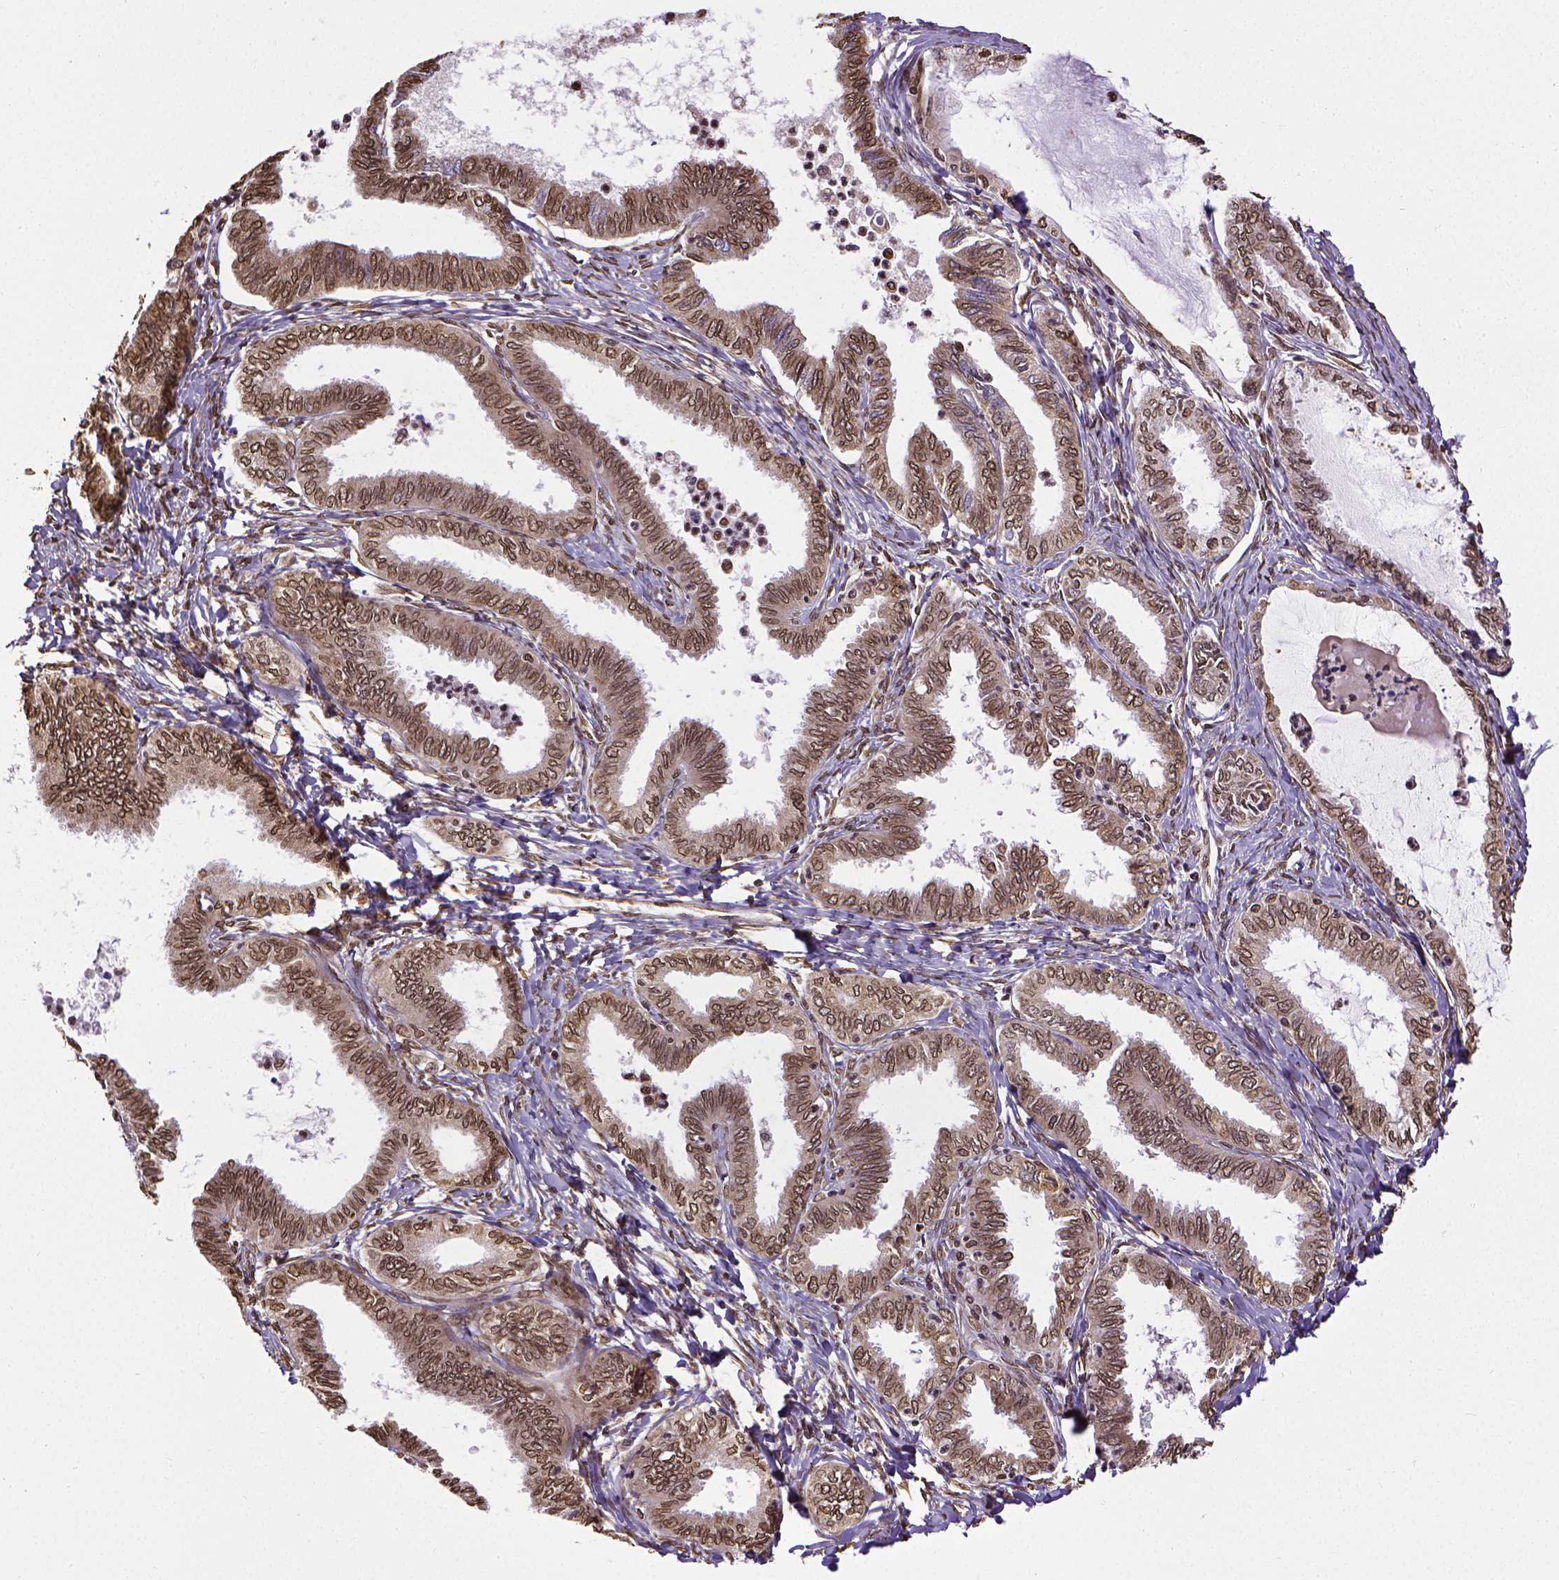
{"staining": {"intensity": "moderate", "quantity": "25%-75%", "location": "cytoplasmic/membranous,nuclear"}, "tissue": "ovarian cancer", "cell_type": "Tumor cells", "image_type": "cancer", "snomed": [{"axis": "morphology", "description": "Carcinoma, endometroid"}, {"axis": "topography", "description": "Ovary"}], "caption": "Immunohistochemistry staining of endometroid carcinoma (ovarian), which exhibits medium levels of moderate cytoplasmic/membranous and nuclear staining in approximately 25%-75% of tumor cells indicating moderate cytoplasmic/membranous and nuclear protein positivity. The staining was performed using DAB (3,3'-diaminobenzidine) (brown) for protein detection and nuclei were counterstained in hematoxylin (blue).", "gene": "MTDH", "patient": {"sex": "female", "age": 70}}